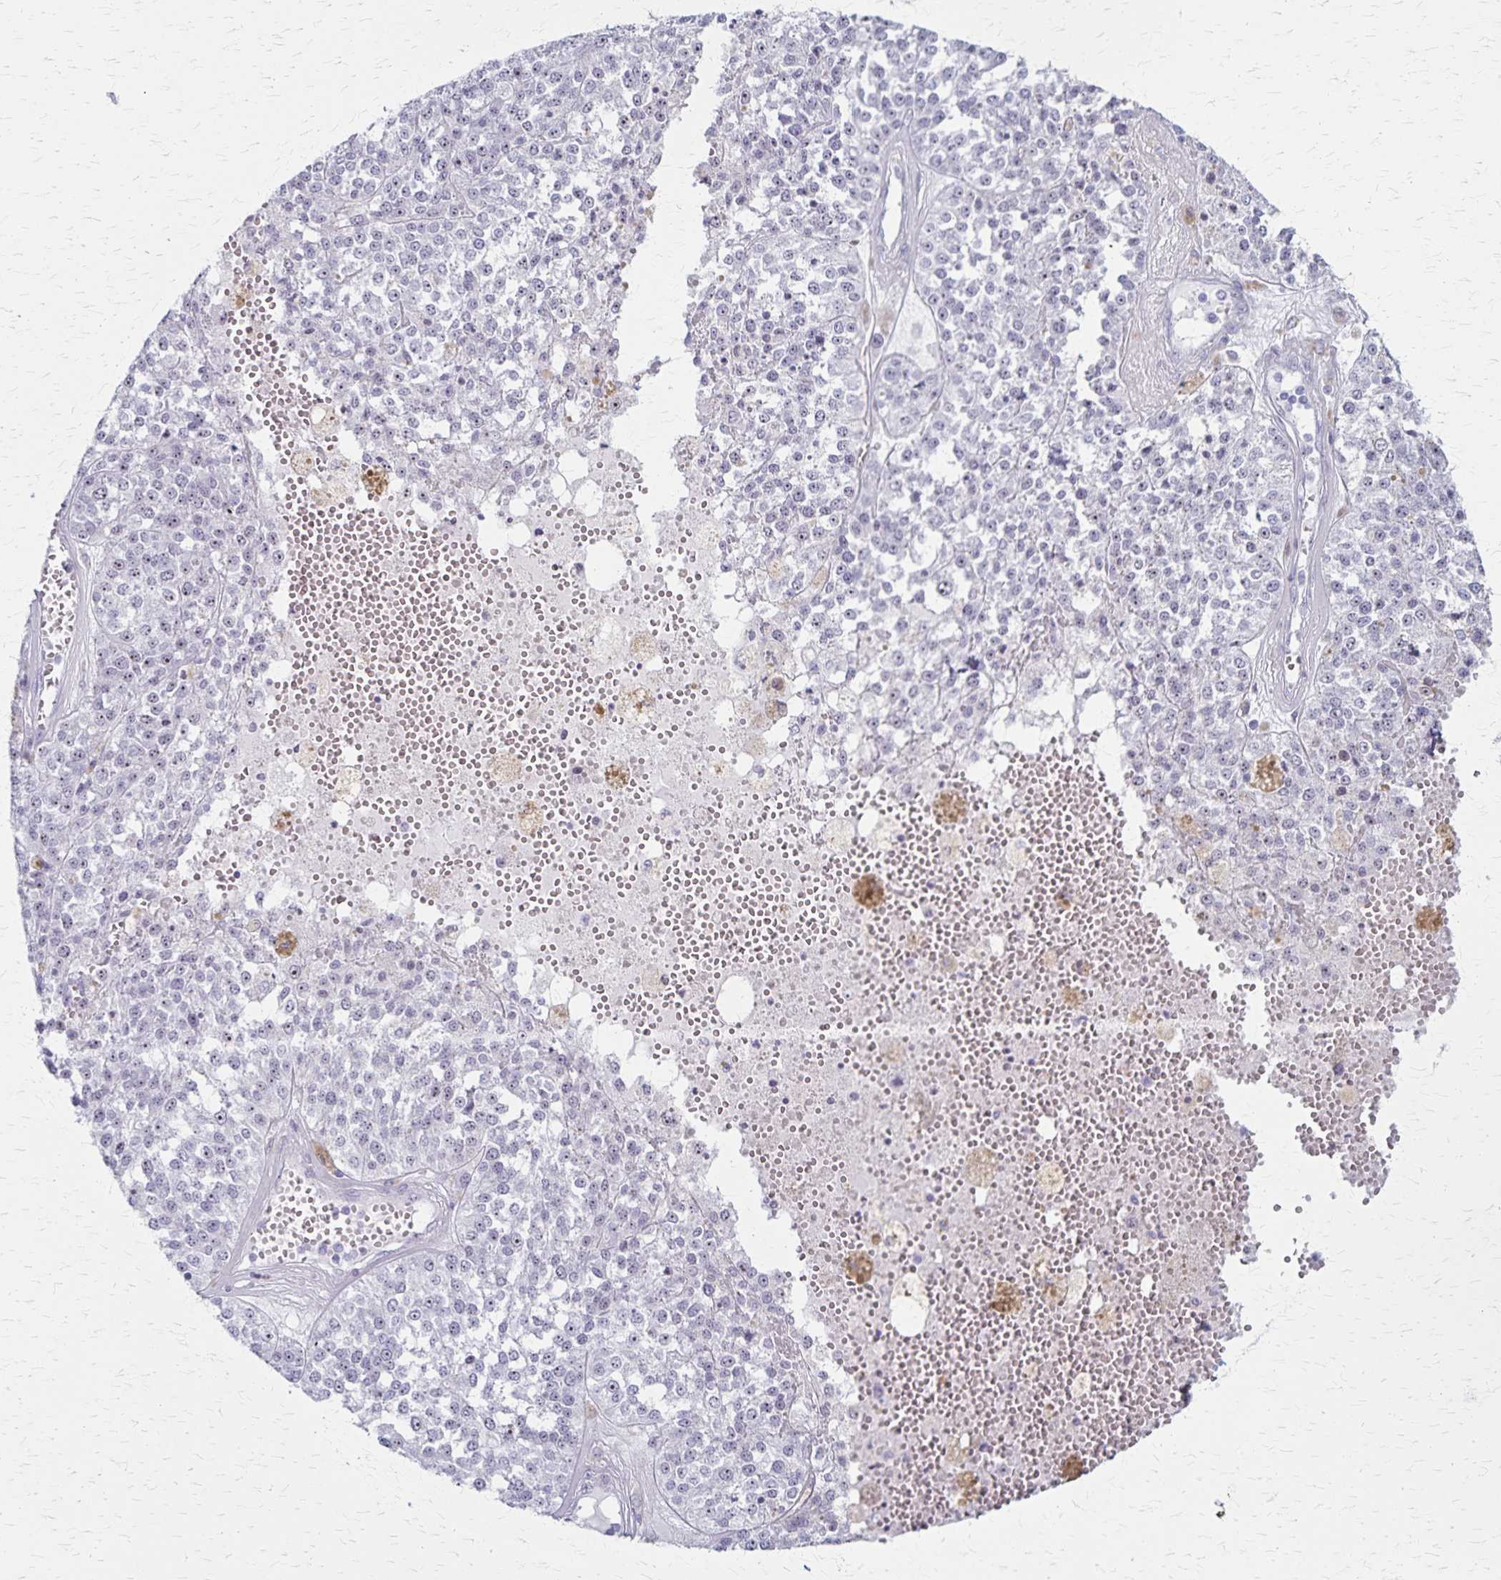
{"staining": {"intensity": "weak", "quantity": "25%-75%", "location": "nuclear"}, "tissue": "melanoma", "cell_type": "Tumor cells", "image_type": "cancer", "snomed": [{"axis": "morphology", "description": "Malignant melanoma, Metastatic site"}, {"axis": "topography", "description": "Lymph node"}], "caption": "Immunohistochemistry (IHC) of malignant melanoma (metastatic site) shows low levels of weak nuclear positivity in approximately 25%-75% of tumor cells.", "gene": "DLK2", "patient": {"sex": "female", "age": 64}}